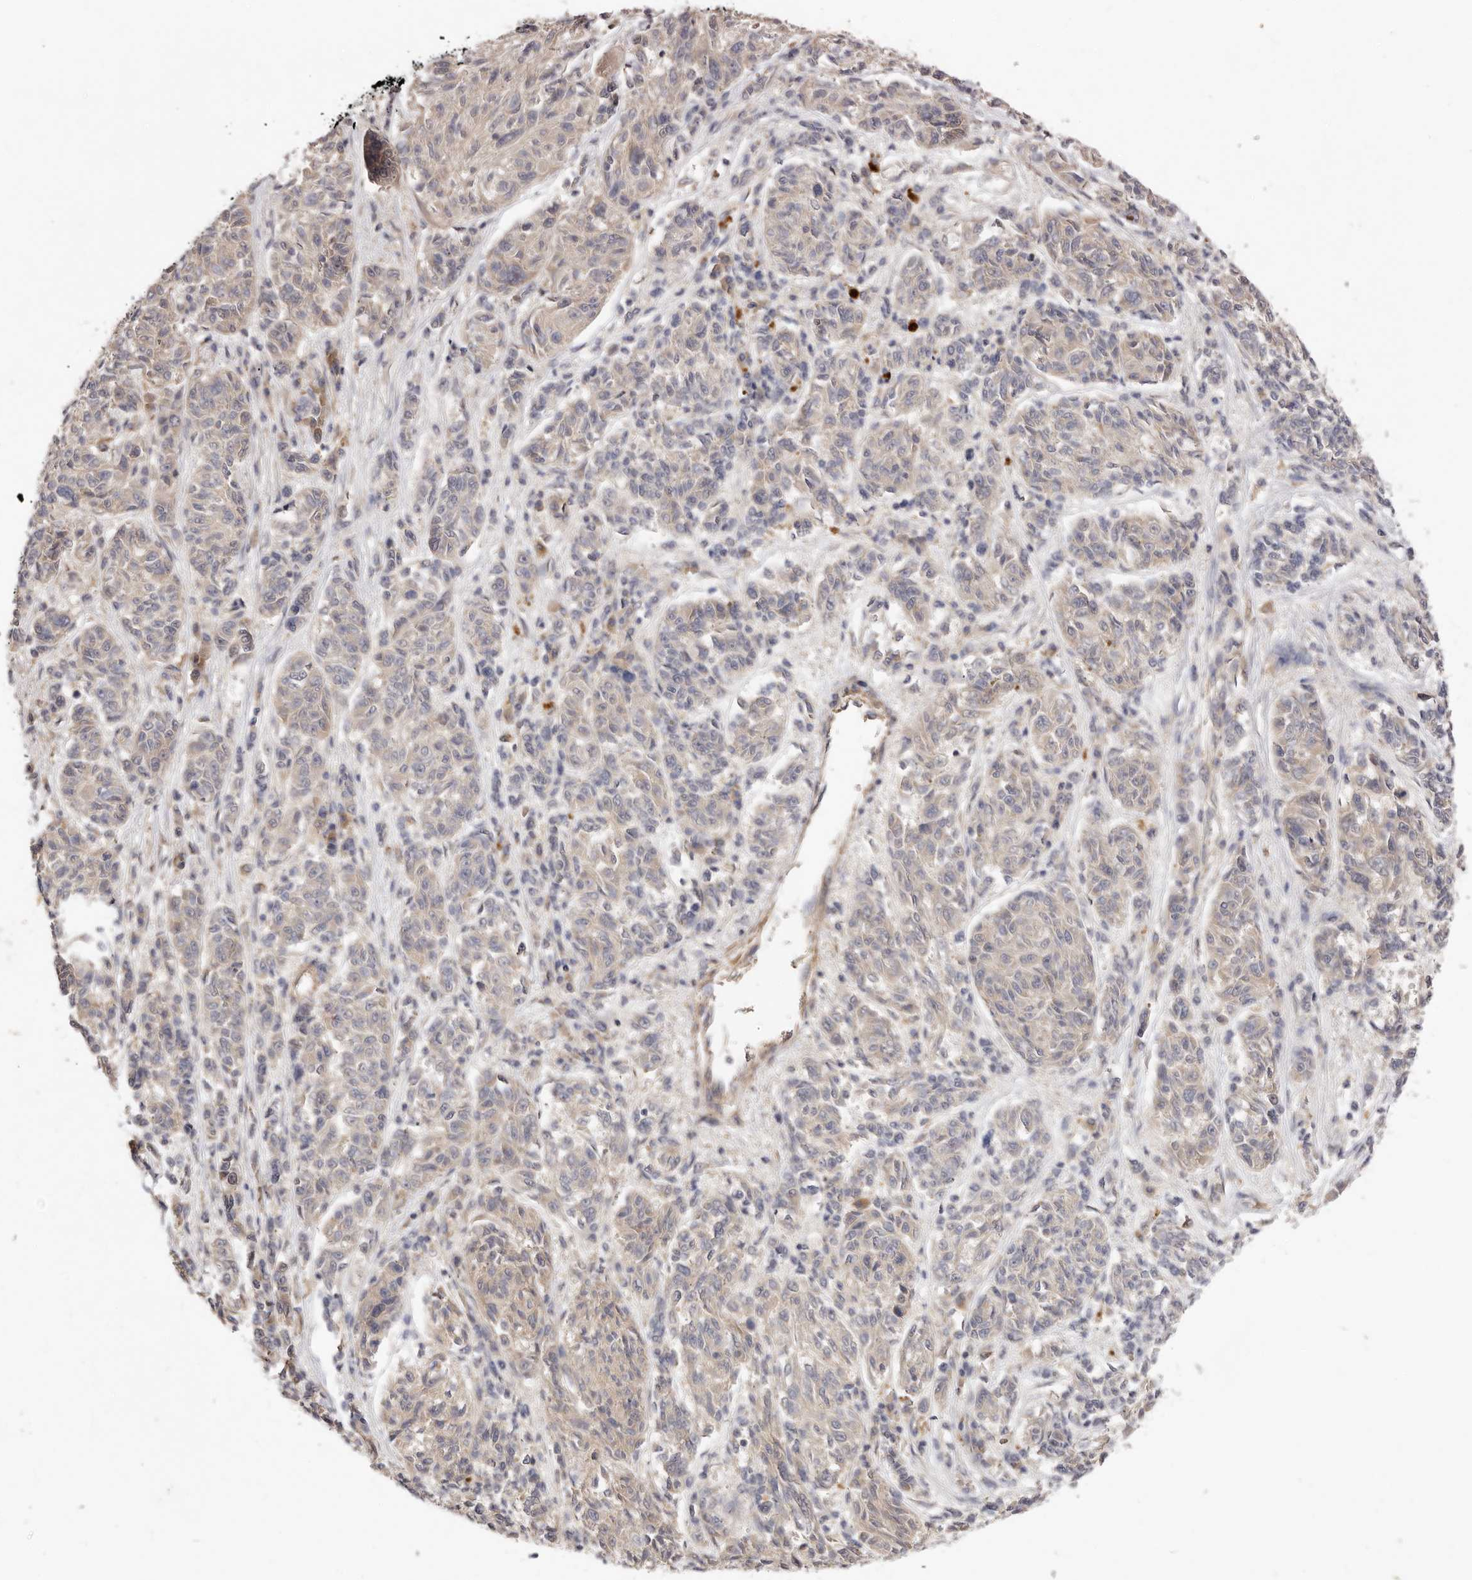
{"staining": {"intensity": "negative", "quantity": "none", "location": "none"}, "tissue": "melanoma", "cell_type": "Tumor cells", "image_type": "cancer", "snomed": [{"axis": "morphology", "description": "Malignant melanoma, NOS"}, {"axis": "topography", "description": "Skin"}], "caption": "This image is of melanoma stained with immunohistochemistry to label a protein in brown with the nuclei are counter-stained blue. There is no positivity in tumor cells.", "gene": "ADAMTS9", "patient": {"sex": "male", "age": 53}}